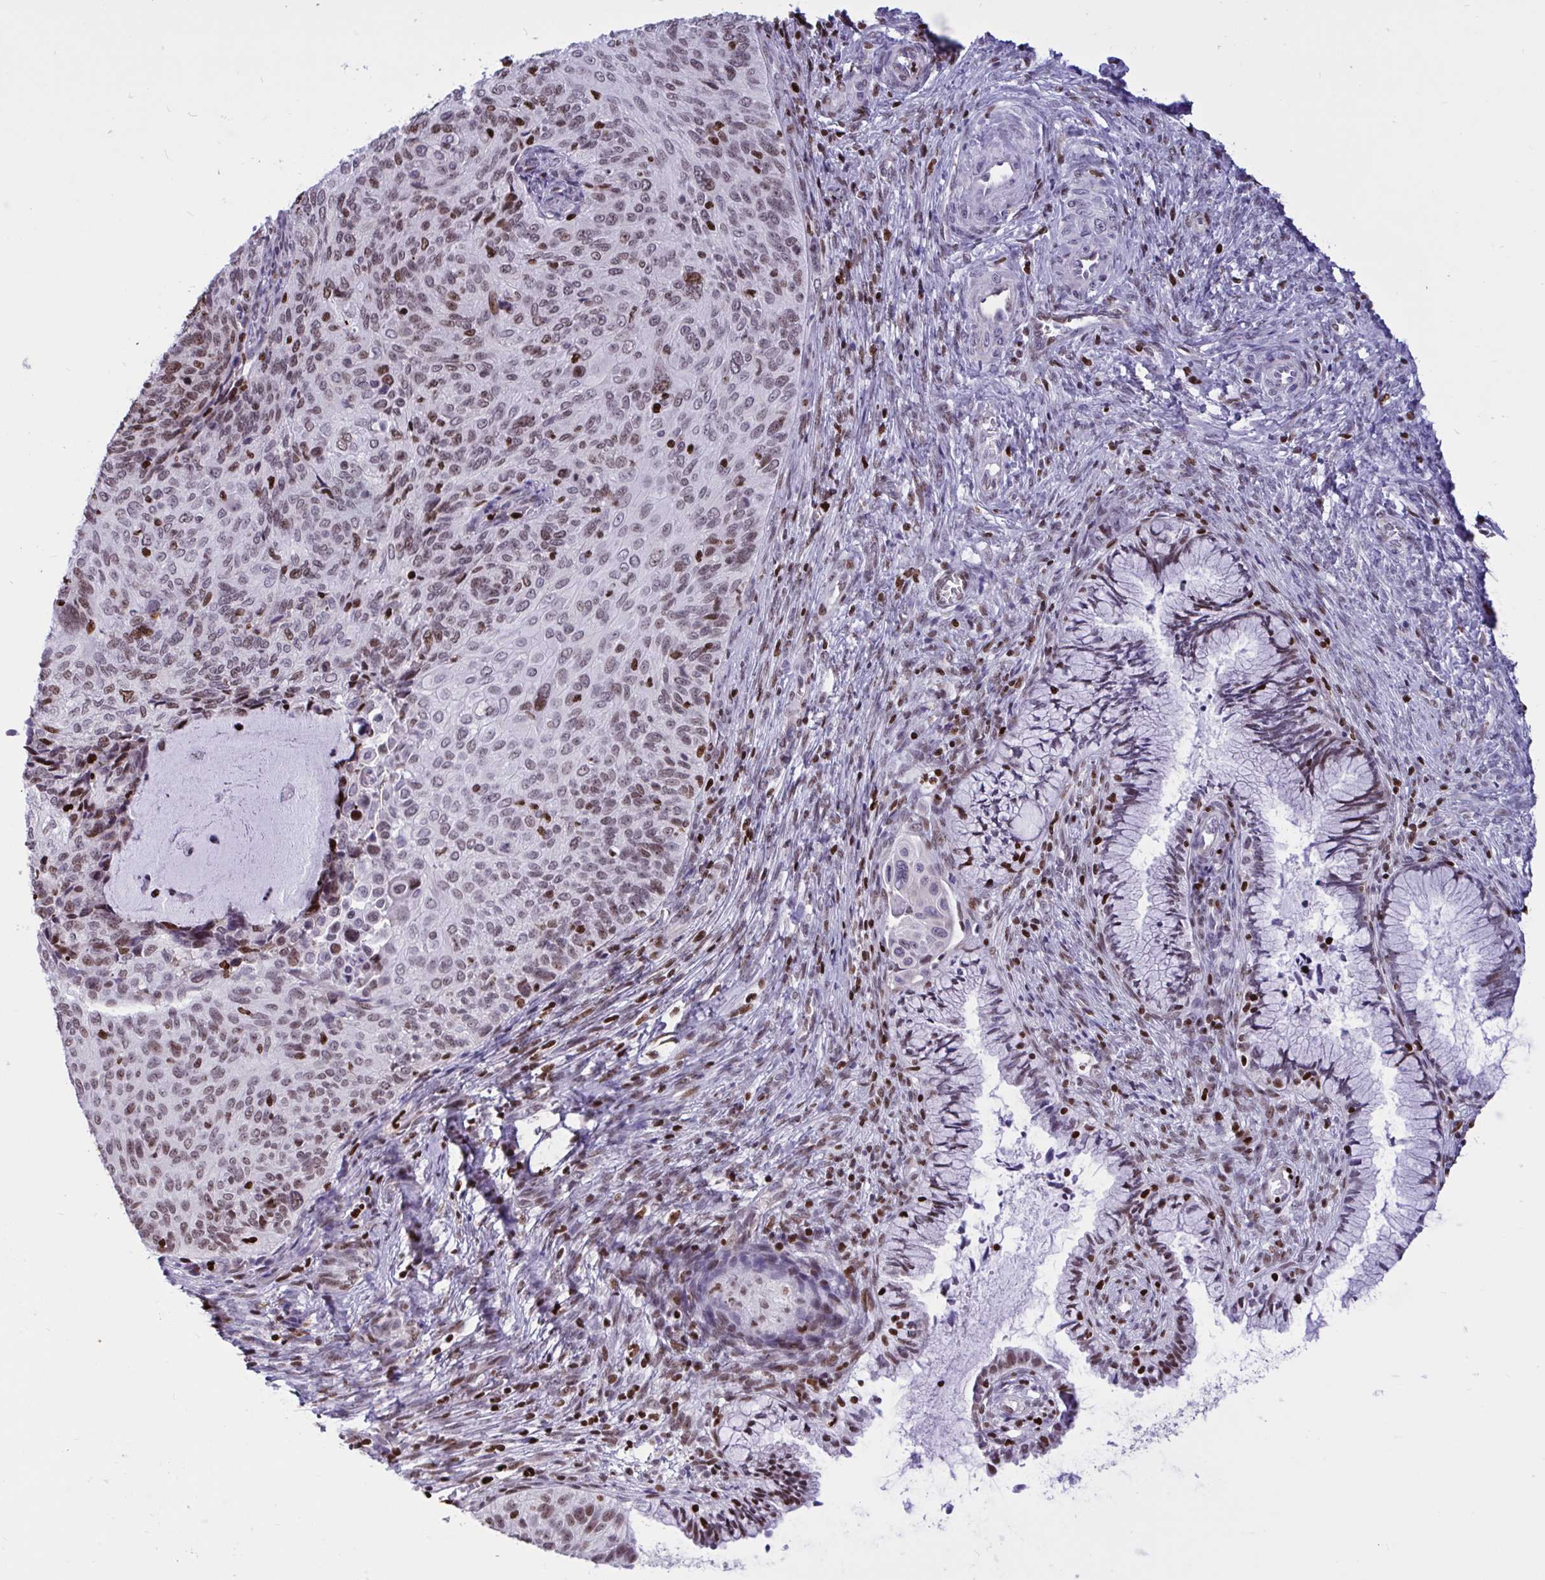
{"staining": {"intensity": "weak", "quantity": ">75%", "location": "nuclear"}, "tissue": "cervical cancer", "cell_type": "Tumor cells", "image_type": "cancer", "snomed": [{"axis": "morphology", "description": "Squamous cell carcinoma, NOS"}, {"axis": "topography", "description": "Cervix"}], "caption": "Protein expression analysis of human cervical squamous cell carcinoma reveals weak nuclear positivity in approximately >75% of tumor cells.", "gene": "HMGB2", "patient": {"sex": "female", "age": 49}}